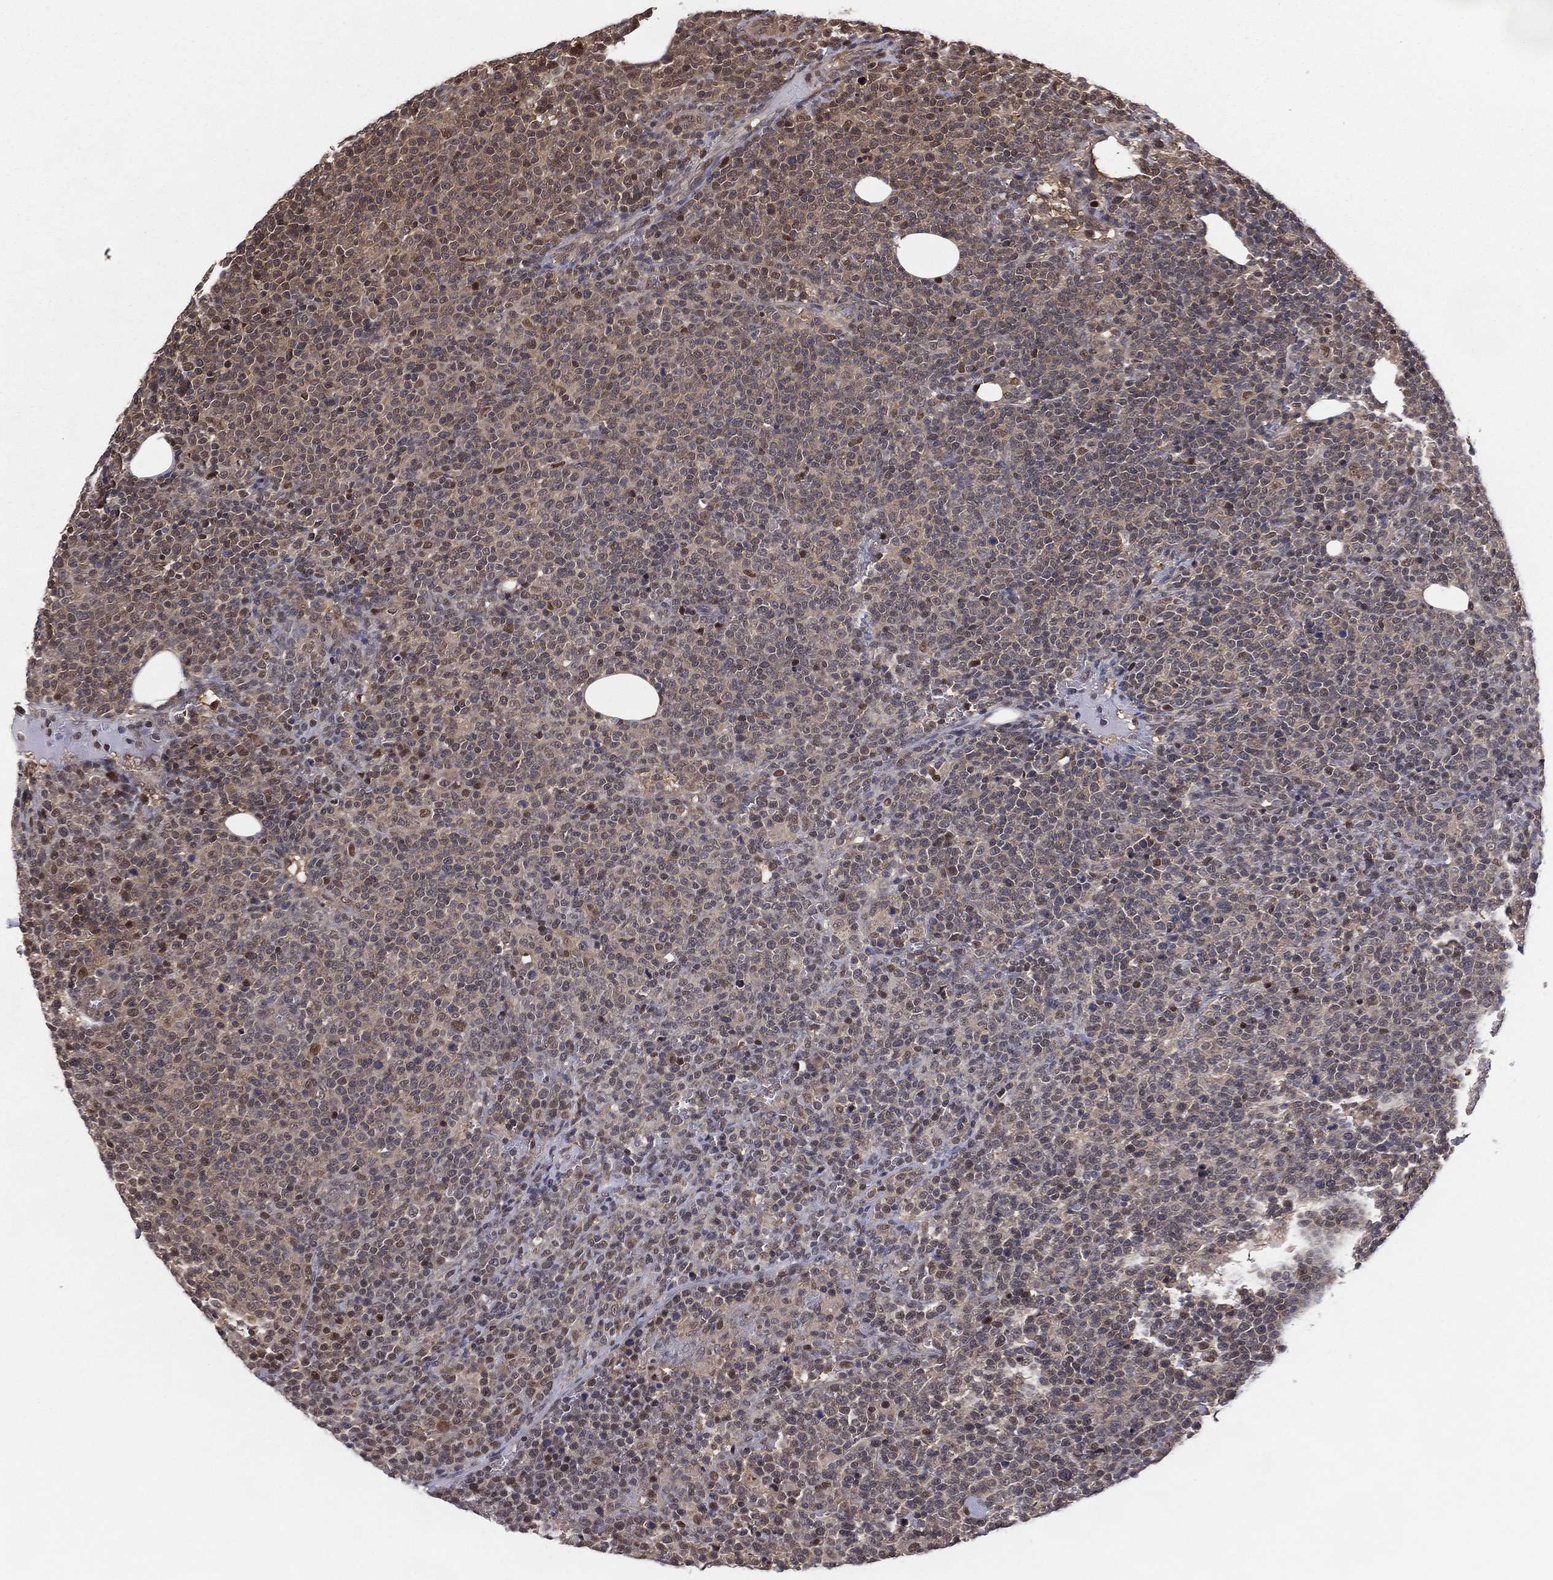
{"staining": {"intensity": "moderate", "quantity": "<25%", "location": "cytoplasmic/membranous,nuclear"}, "tissue": "lymphoma", "cell_type": "Tumor cells", "image_type": "cancer", "snomed": [{"axis": "morphology", "description": "Malignant lymphoma, non-Hodgkin's type, High grade"}, {"axis": "topography", "description": "Lymph node"}], "caption": "Immunohistochemistry micrograph of human lymphoma stained for a protein (brown), which displays low levels of moderate cytoplasmic/membranous and nuclear staining in about <25% of tumor cells.", "gene": "ICOSLG", "patient": {"sex": "male", "age": 61}}